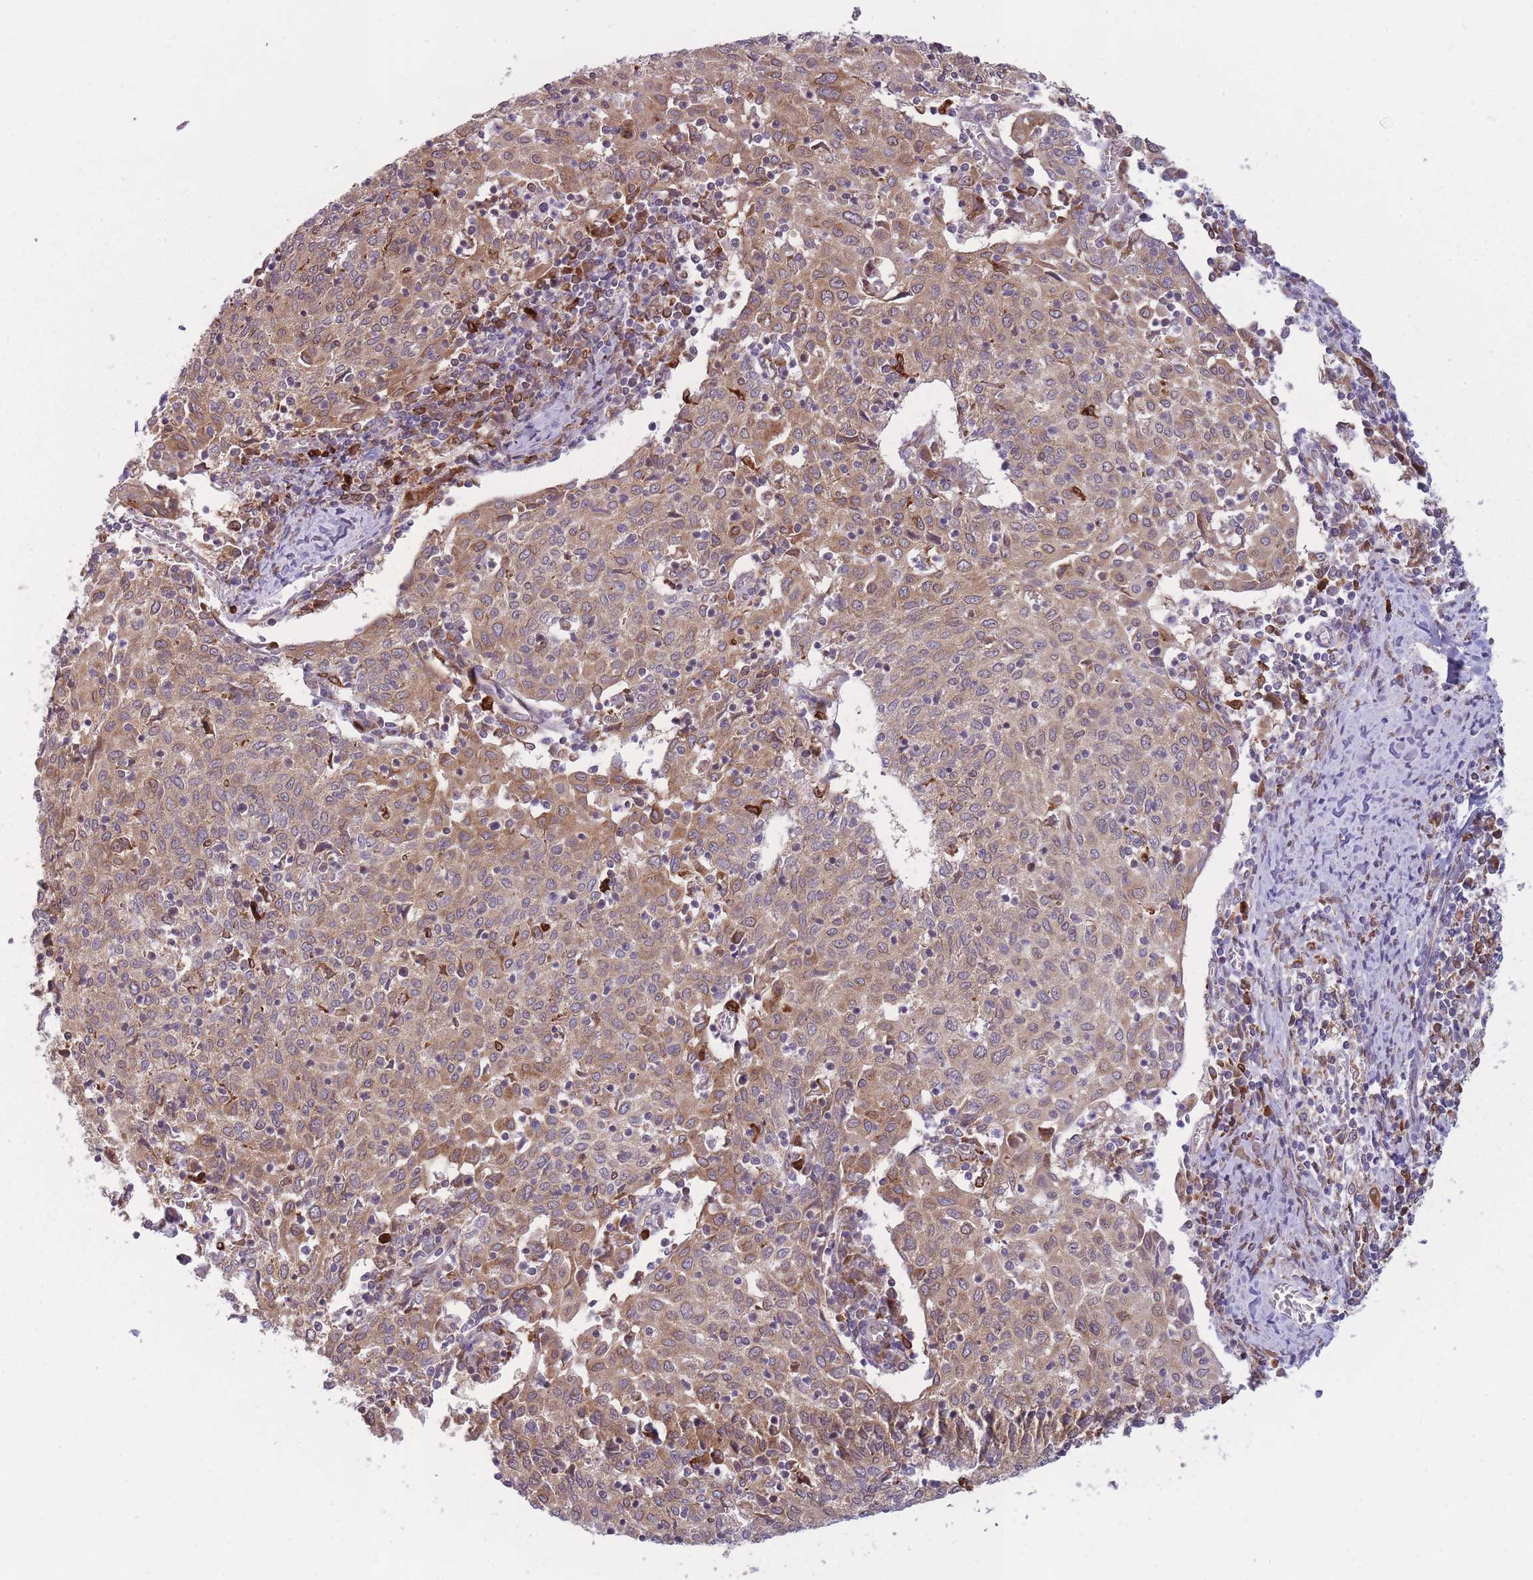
{"staining": {"intensity": "moderate", "quantity": ">75%", "location": "cytoplasmic/membranous"}, "tissue": "cervical cancer", "cell_type": "Tumor cells", "image_type": "cancer", "snomed": [{"axis": "morphology", "description": "Squamous cell carcinoma, NOS"}, {"axis": "topography", "description": "Cervix"}], "caption": "IHC of squamous cell carcinoma (cervical) shows medium levels of moderate cytoplasmic/membranous staining in about >75% of tumor cells.", "gene": "TMEM121", "patient": {"sex": "female", "age": 52}}